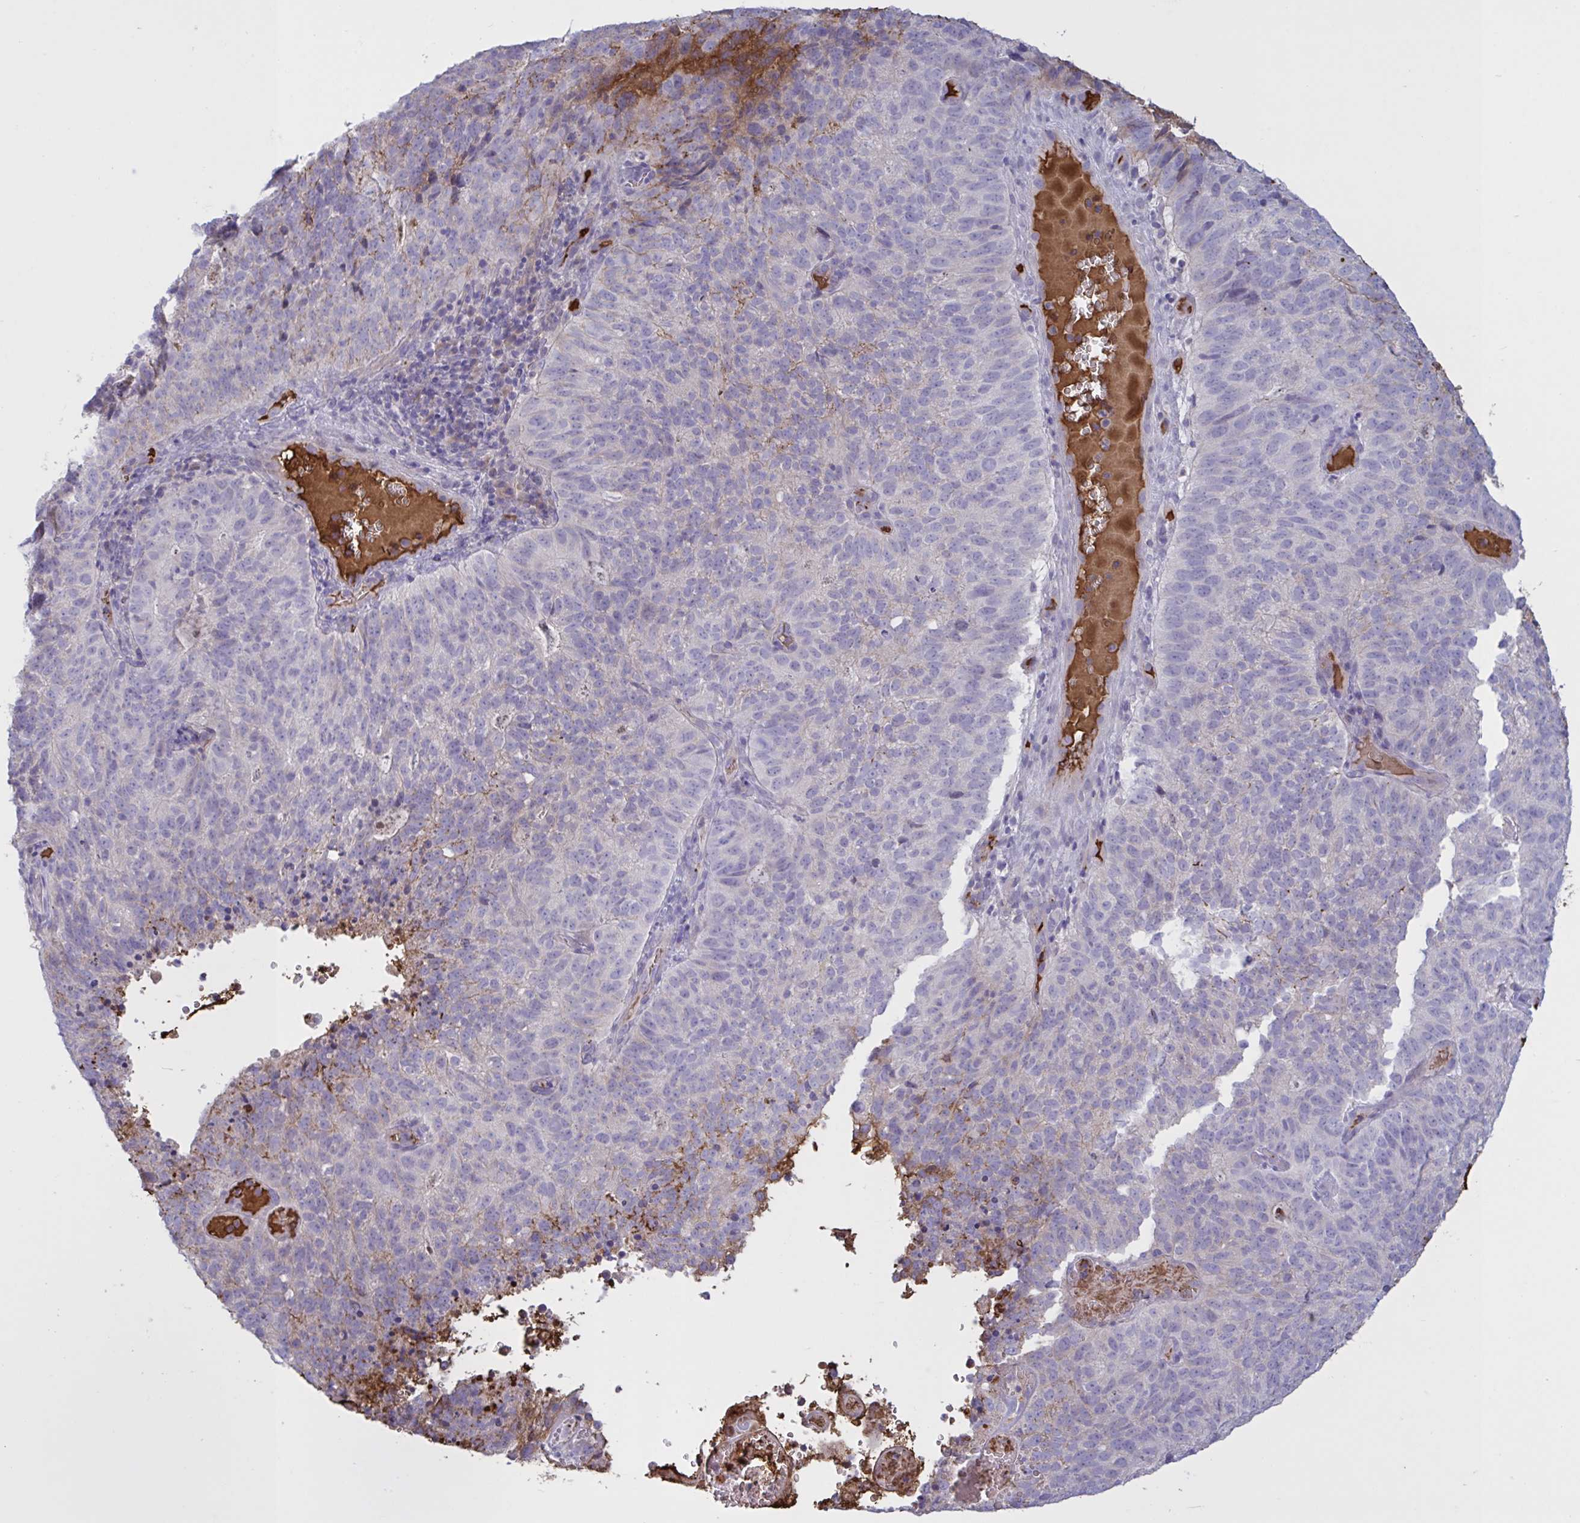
{"staining": {"intensity": "negative", "quantity": "none", "location": "none"}, "tissue": "cervical cancer", "cell_type": "Tumor cells", "image_type": "cancer", "snomed": [{"axis": "morphology", "description": "Adenocarcinoma, NOS"}, {"axis": "topography", "description": "Cervix"}], "caption": "Immunohistochemical staining of human cervical cancer displays no significant positivity in tumor cells.", "gene": "IL1R1", "patient": {"sex": "female", "age": 38}}